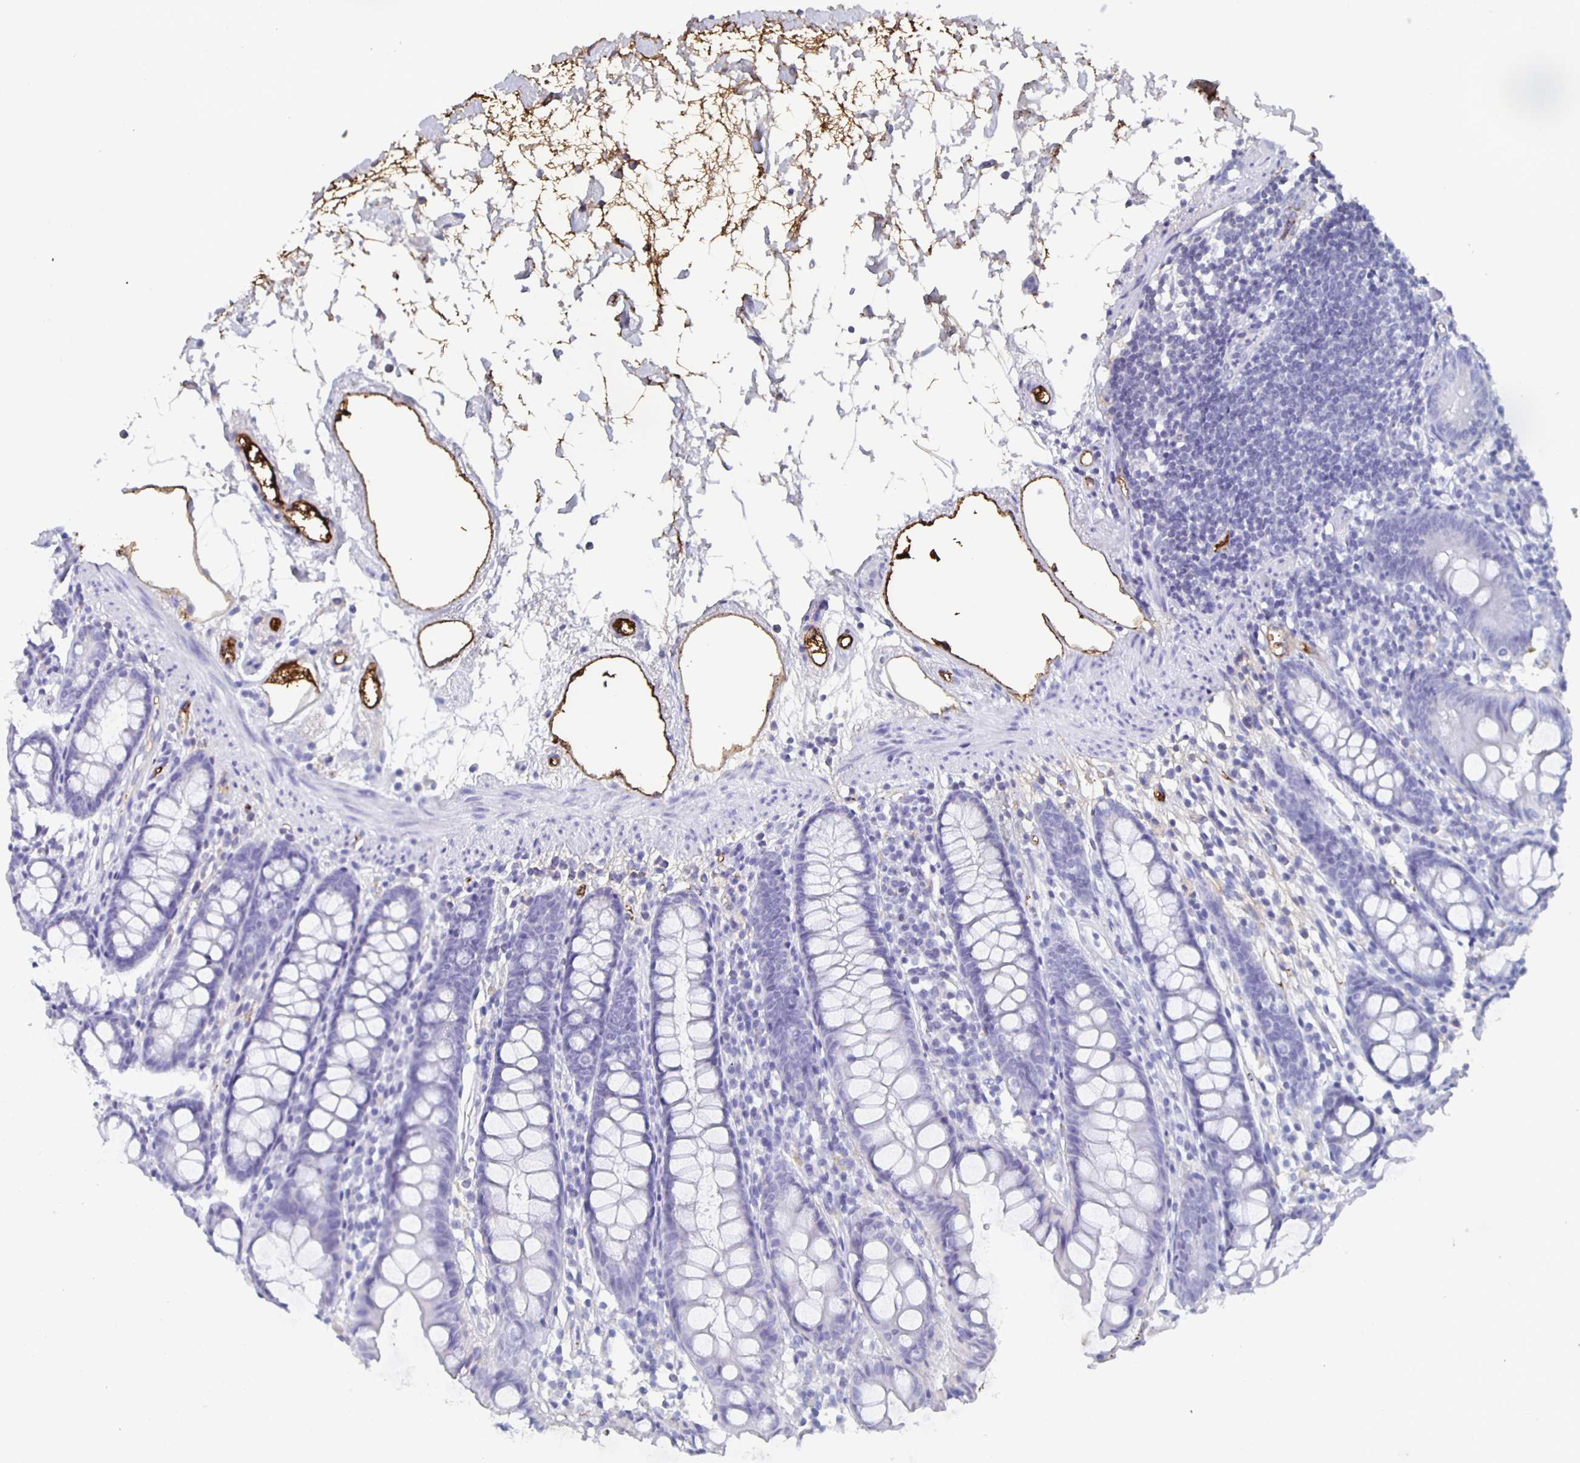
{"staining": {"intensity": "moderate", "quantity": "25%-75%", "location": "cytoplasmic/membranous"}, "tissue": "colon", "cell_type": "Endothelial cells", "image_type": "normal", "snomed": [{"axis": "morphology", "description": "Normal tissue, NOS"}, {"axis": "topography", "description": "Colon"}], "caption": "Moderate cytoplasmic/membranous protein positivity is present in approximately 25%-75% of endothelial cells in colon.", "gene": "FGA", "patient": {"sex": "female", "age": 84}}